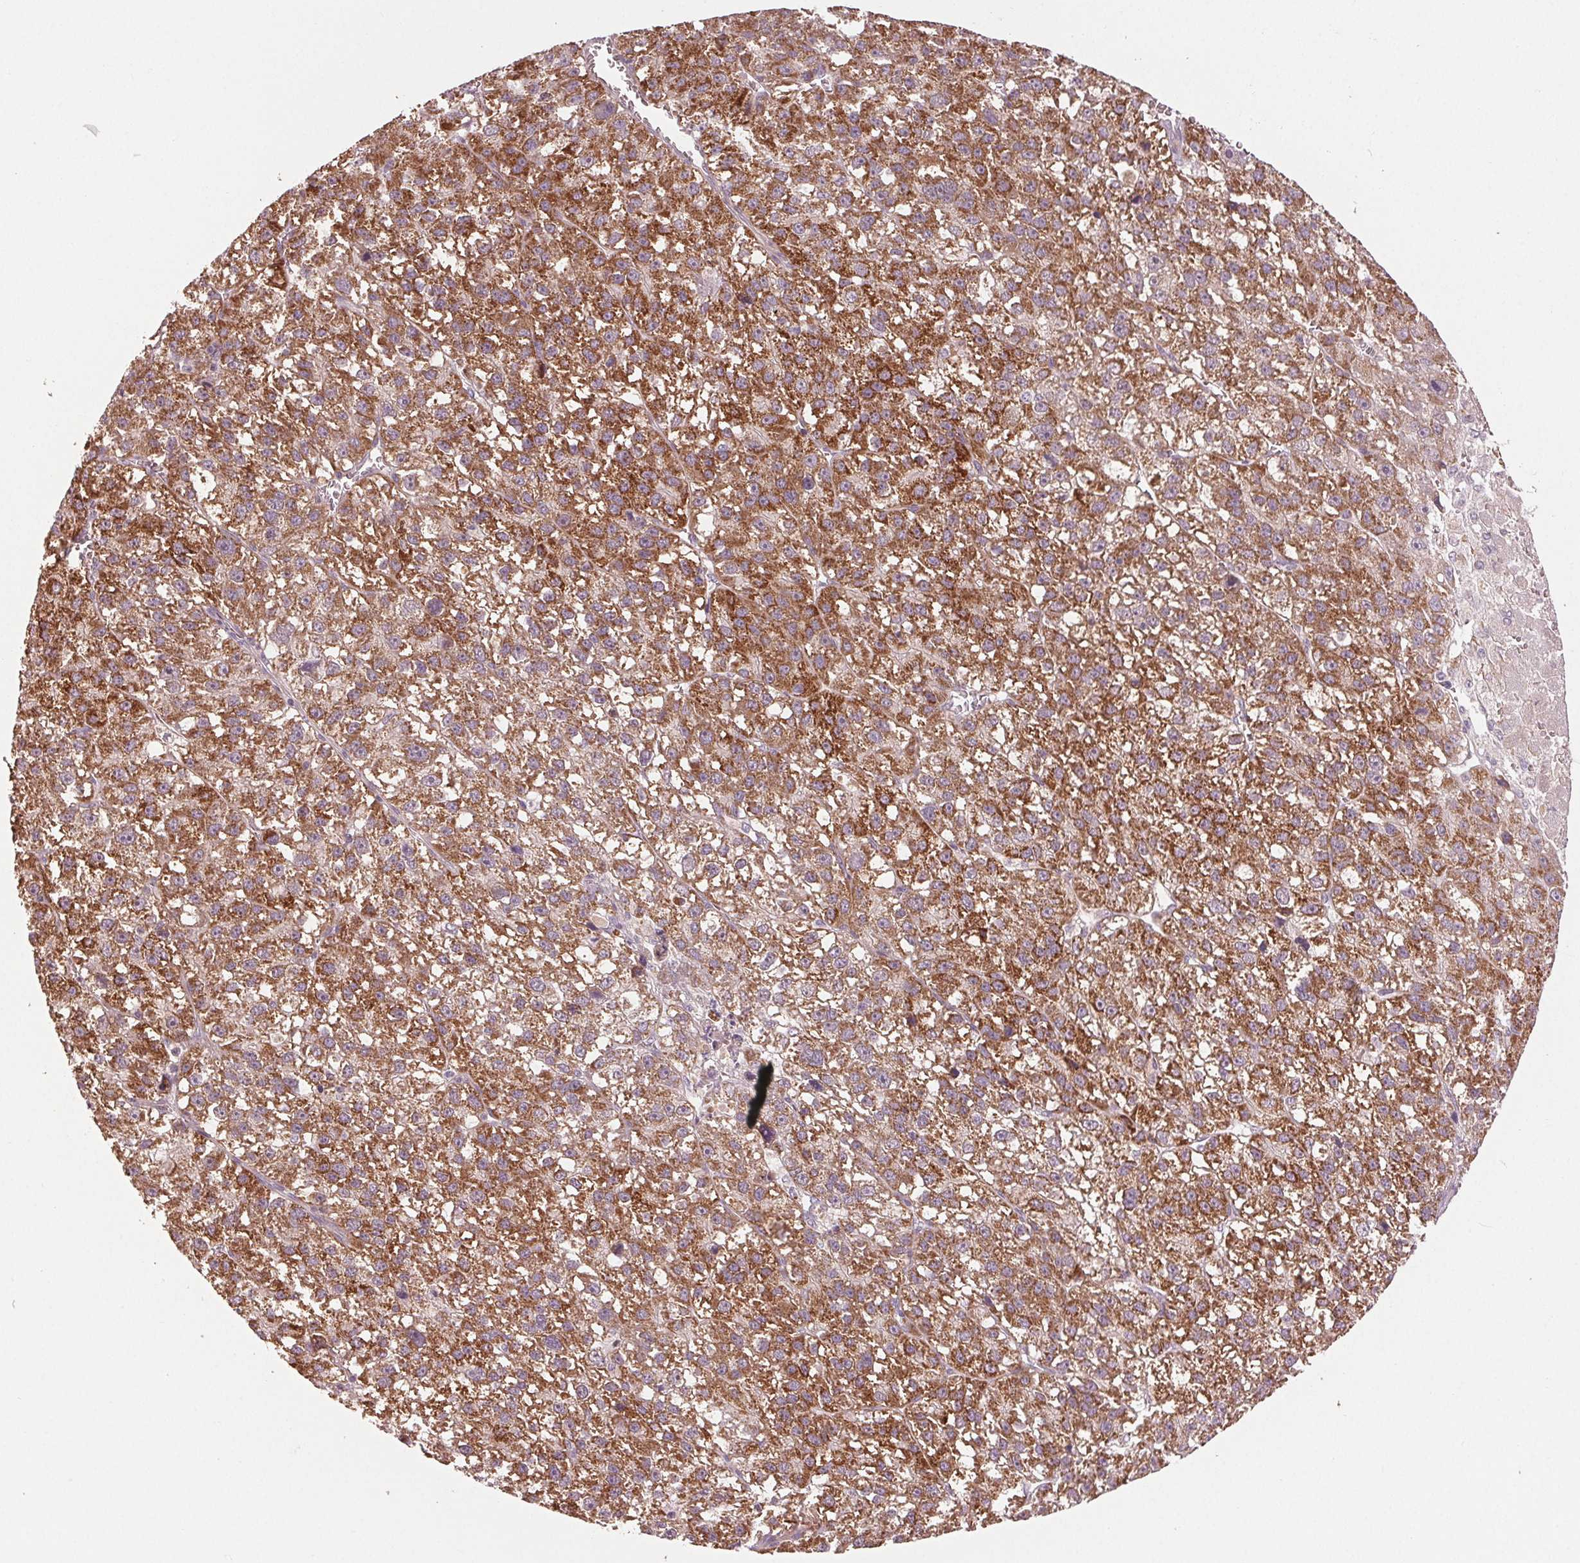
{"staining": {"intensity": "moderate", "quantity": ">75%", "location": "cytoplasmic/membranous"}, "tissue": "liver cancer", "cell_type": "Tumor cells", "image_type": "cancer", "snomed": [{"axis": "morphology", "description": "Carcinoma, Hepatocellular, NOS"}, {"axis": "topography", "description": "Liver"}], "caption": "Liver cancer (hepatocellular carcinoma) stained for a protein (brown) displays moderate cytoplasmic/membranous positive expression in approximately >75% of tumor cells.", "gene": "ZNF605", "patient": {"sex": "female", "age": 70}}